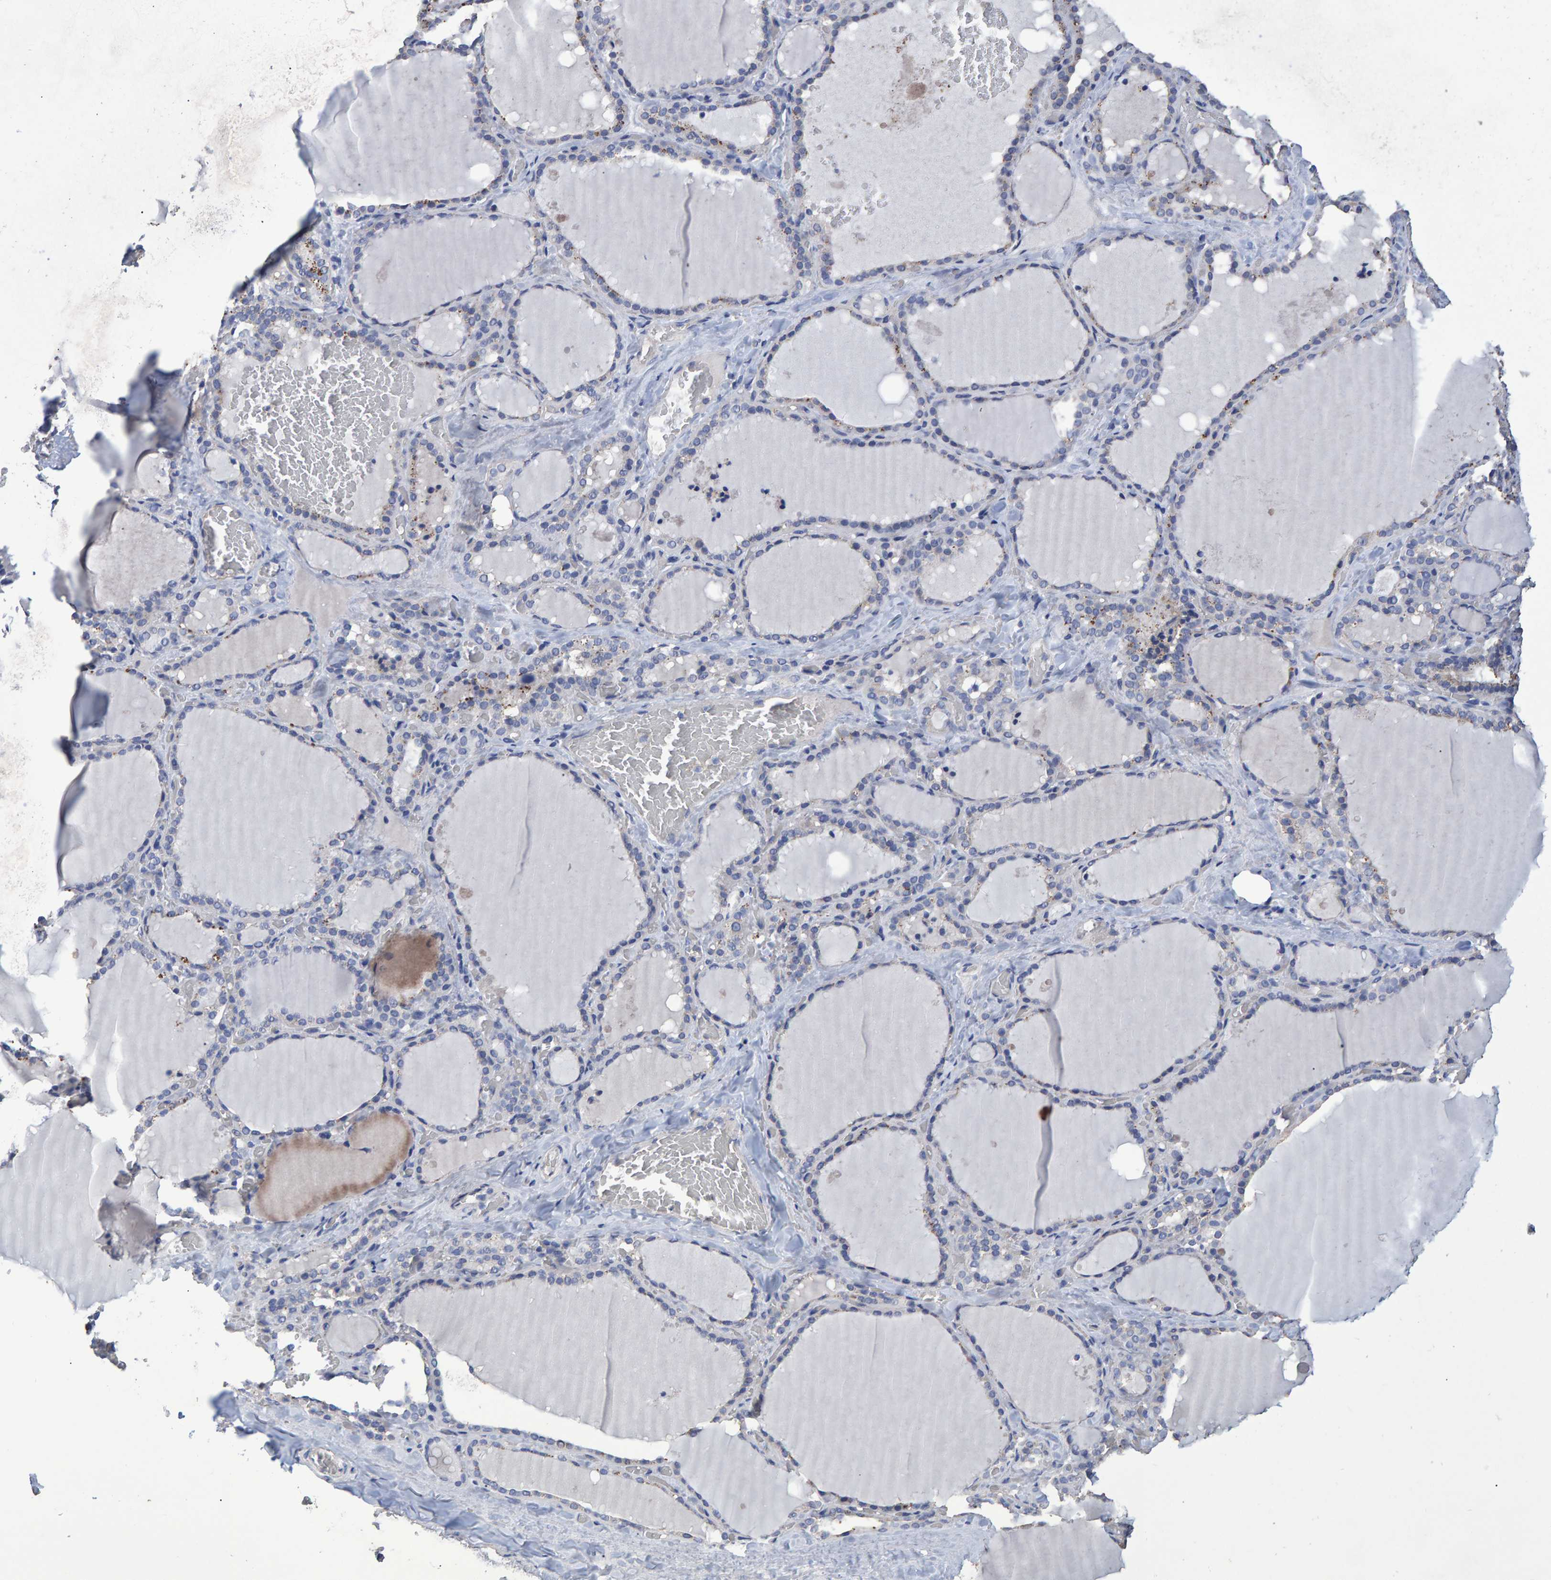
{"staining": {"intensity": "moderate", "quantity": "<25%", "location": "cytoplasmic/membranous"}, "tissue": "thyroid gland", "cell_type": "Glandular cells", "image_type": "normal", "snomed": [{"axis": "morphology", "description": "Normal tissue, NOS"}, {"axis": "topography", "description": "Thyroid gland"}], "caption": "Unremarkable thyroid gland demonstrates moderate cytoplasmic/membranous expression in approximately <25% of glandular cells.", "gene": "HEMGN", "patient": {"sex": "female", "age": 22}}